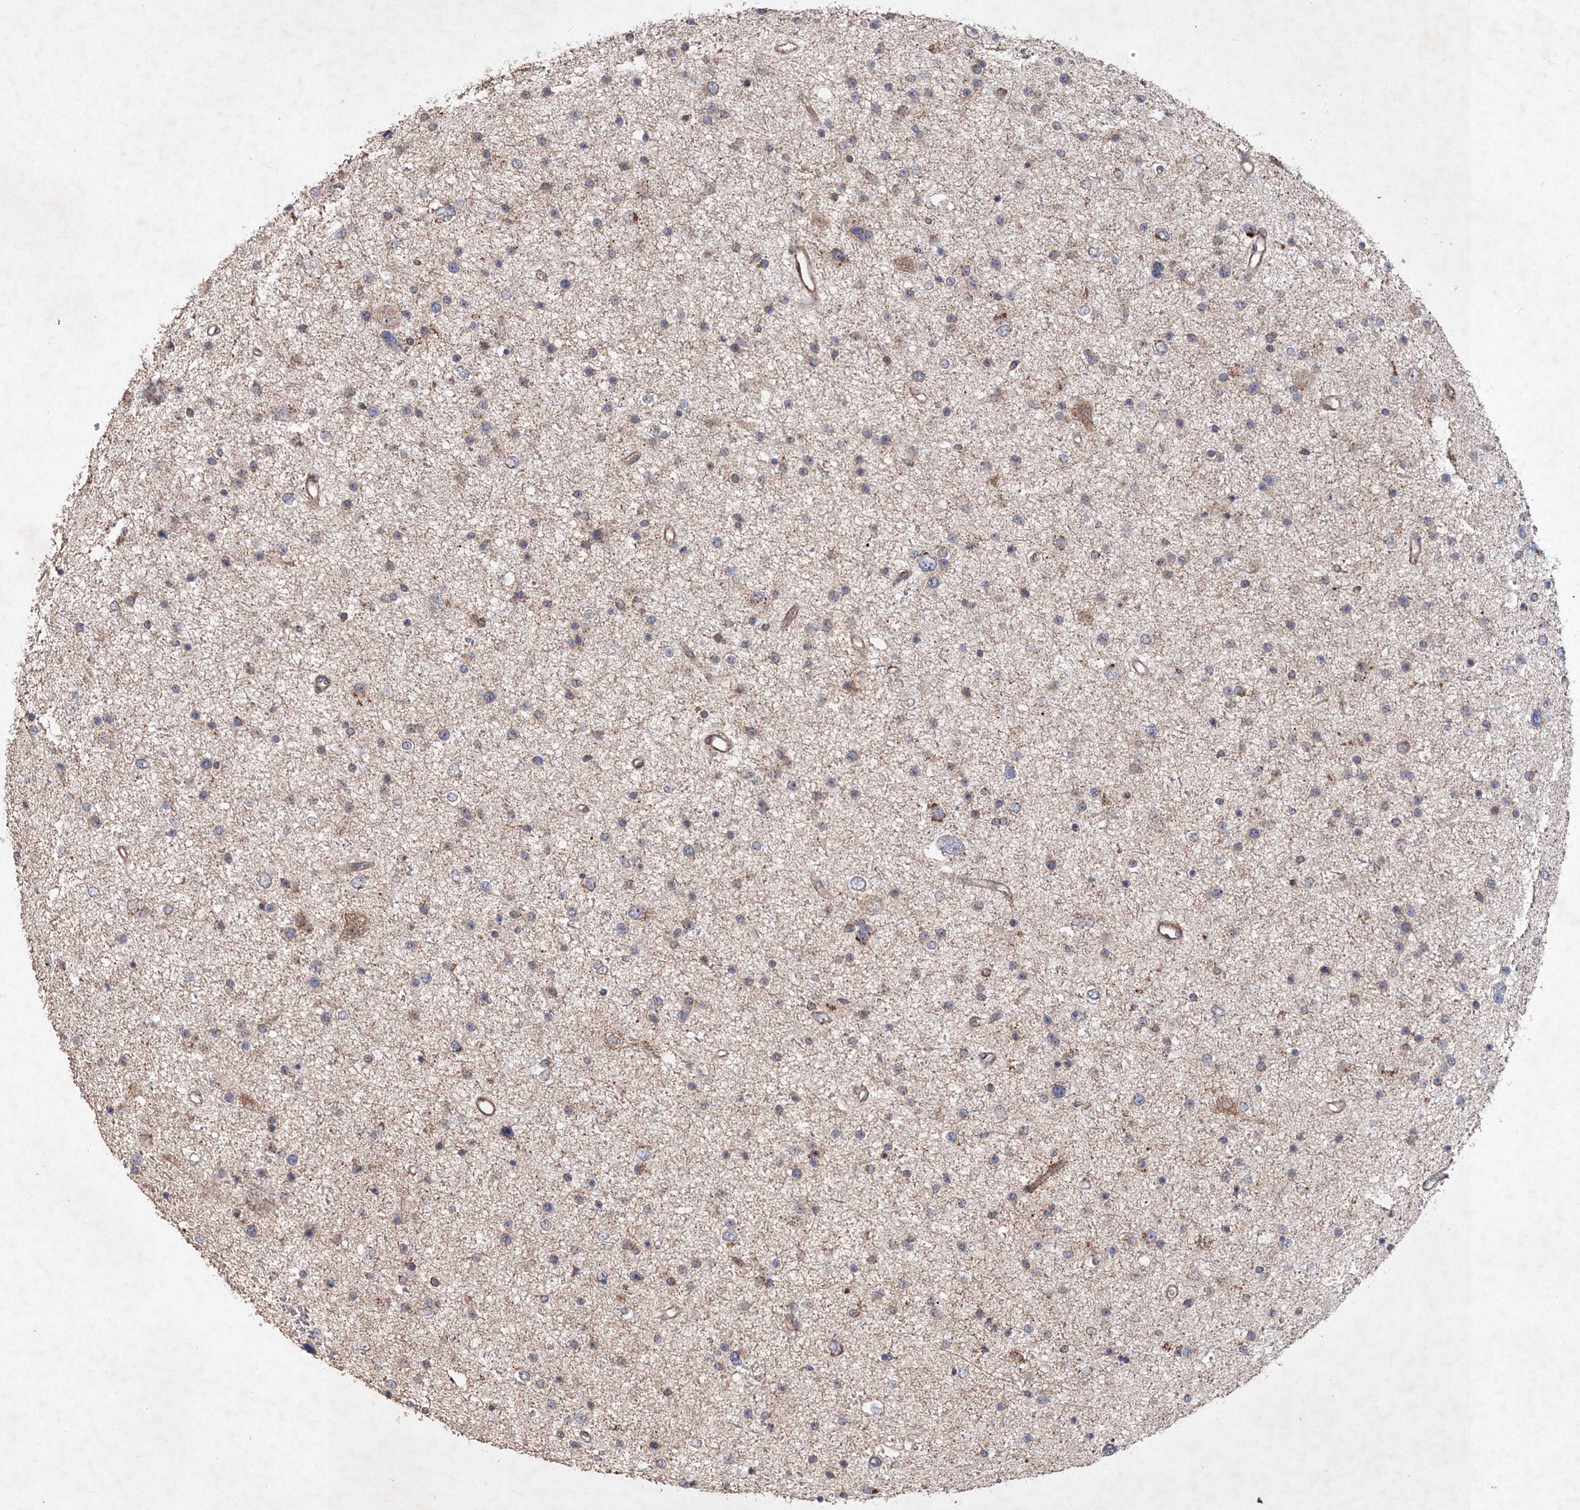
{"staining": {"intensity": "weak", "quantity": "25%-75%", "location": "cytoplasmic/membranous"}, "tissue": "glioma", "cell_type": "Tumor cells", "image_type": "cancer", "snomed": [{"axis": "morphology", "description": "Glioma, malignant, Low grade"}, {"axis": "topography", "description": "Cerebral cortex"}], "caption": "Immunohistochemical staining of malignant glioma (low-grade) demonstrates low levels of weak cytoplasmic/membranous expression in approximately 25%-75% of tumor cells.", "gene": "NOA1", "patient": {"sex": "female", "age": 39}}